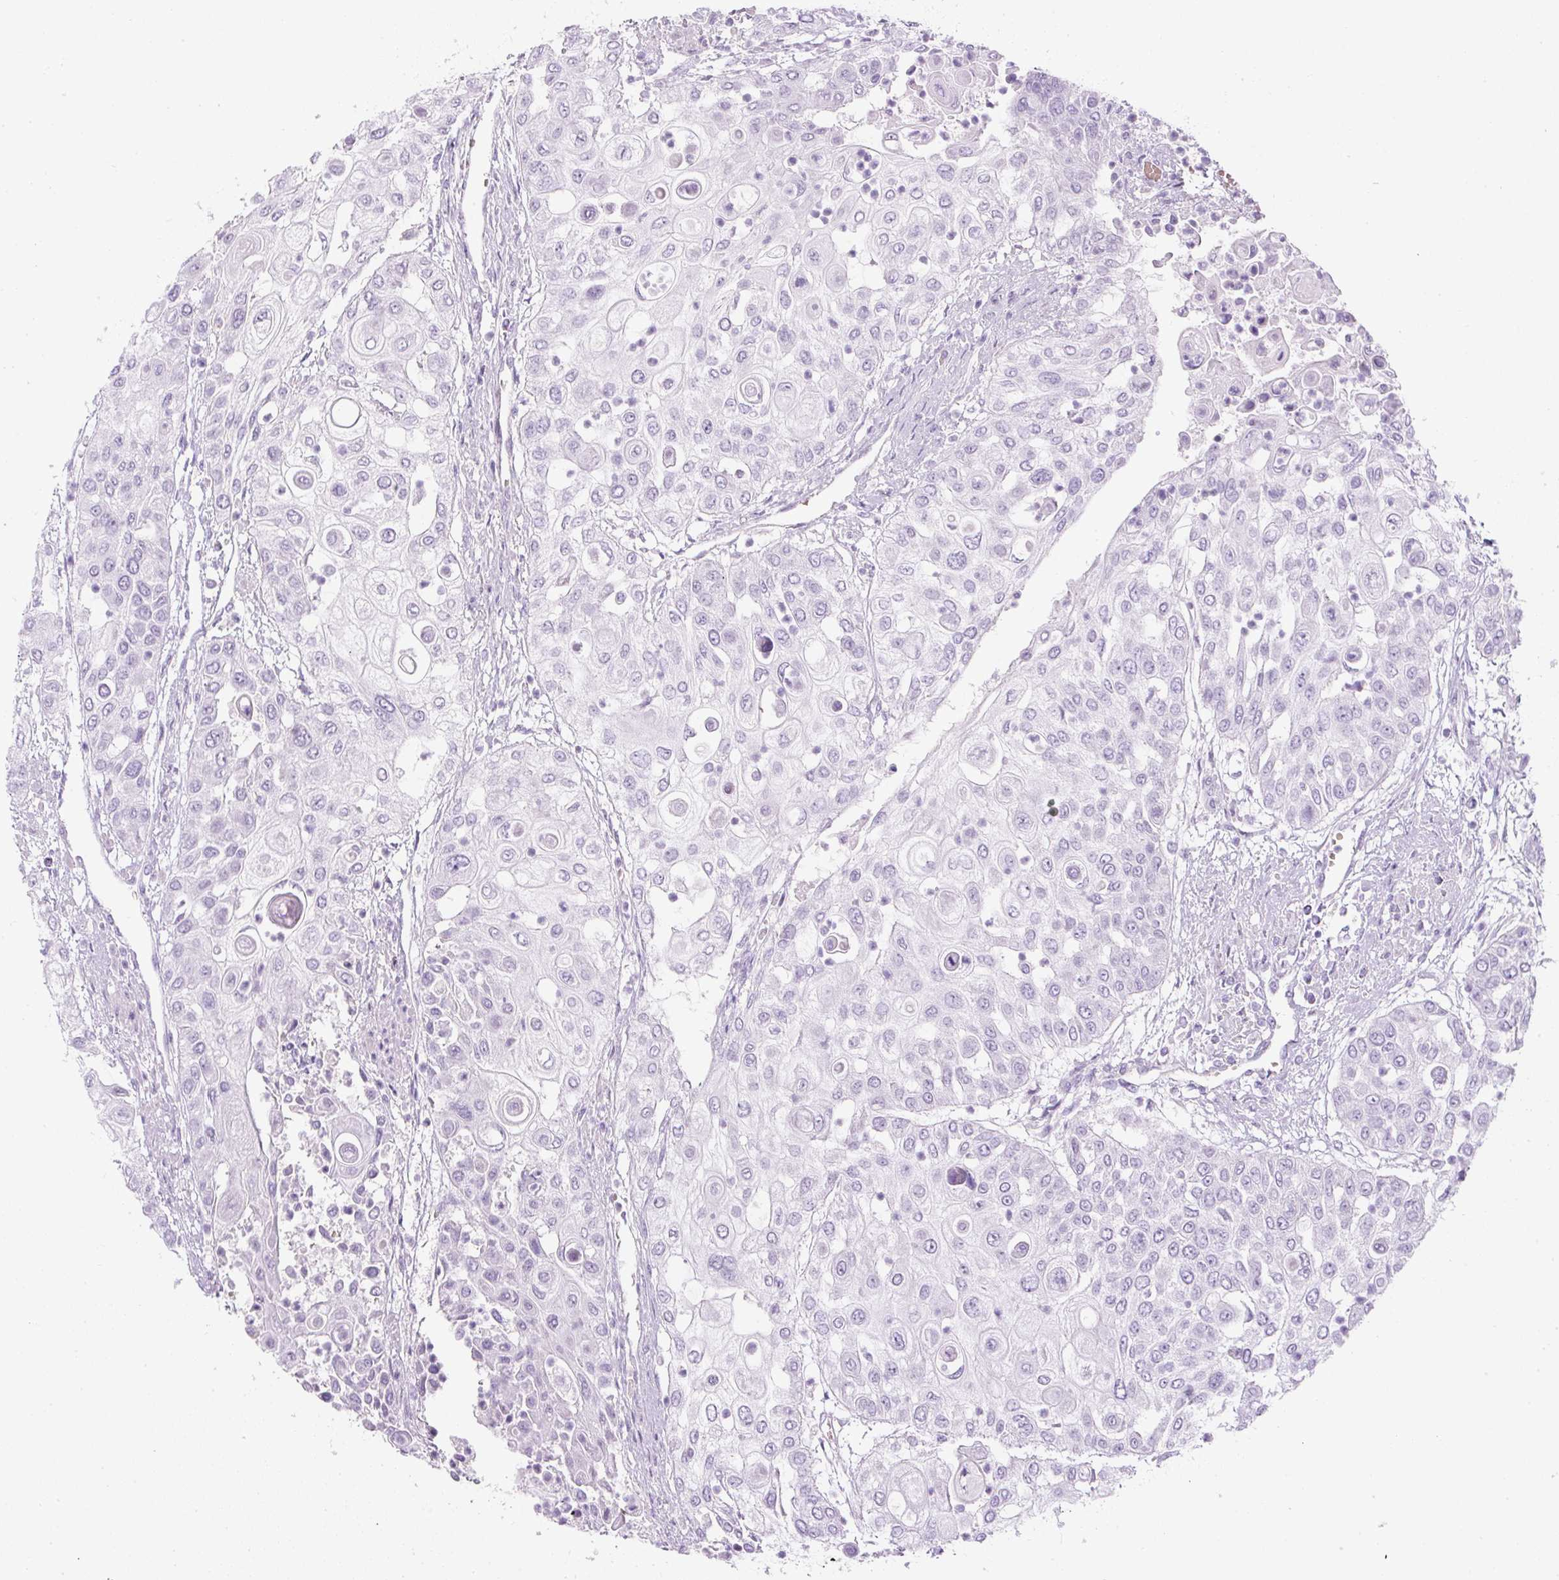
{"staining": {"intensity": "negative", "quantity": "none", "location": "none"}, "tissue": "urothelial cancer", "cell_type": "Tumor cells", "image_type": "cancer", "snomed": [{"axis": "morphology", "description": "Urothelial carcinoma, High grade"}, {"axis": "topography", "description": "Urinary bladder"}], "caption": "Immunohistochemistry (IHC) of human urothelial cancer demonstrates no staining in tumor cells.", "gene": "FGFBP3", "patient": {"sex": "female", "age": 79}}